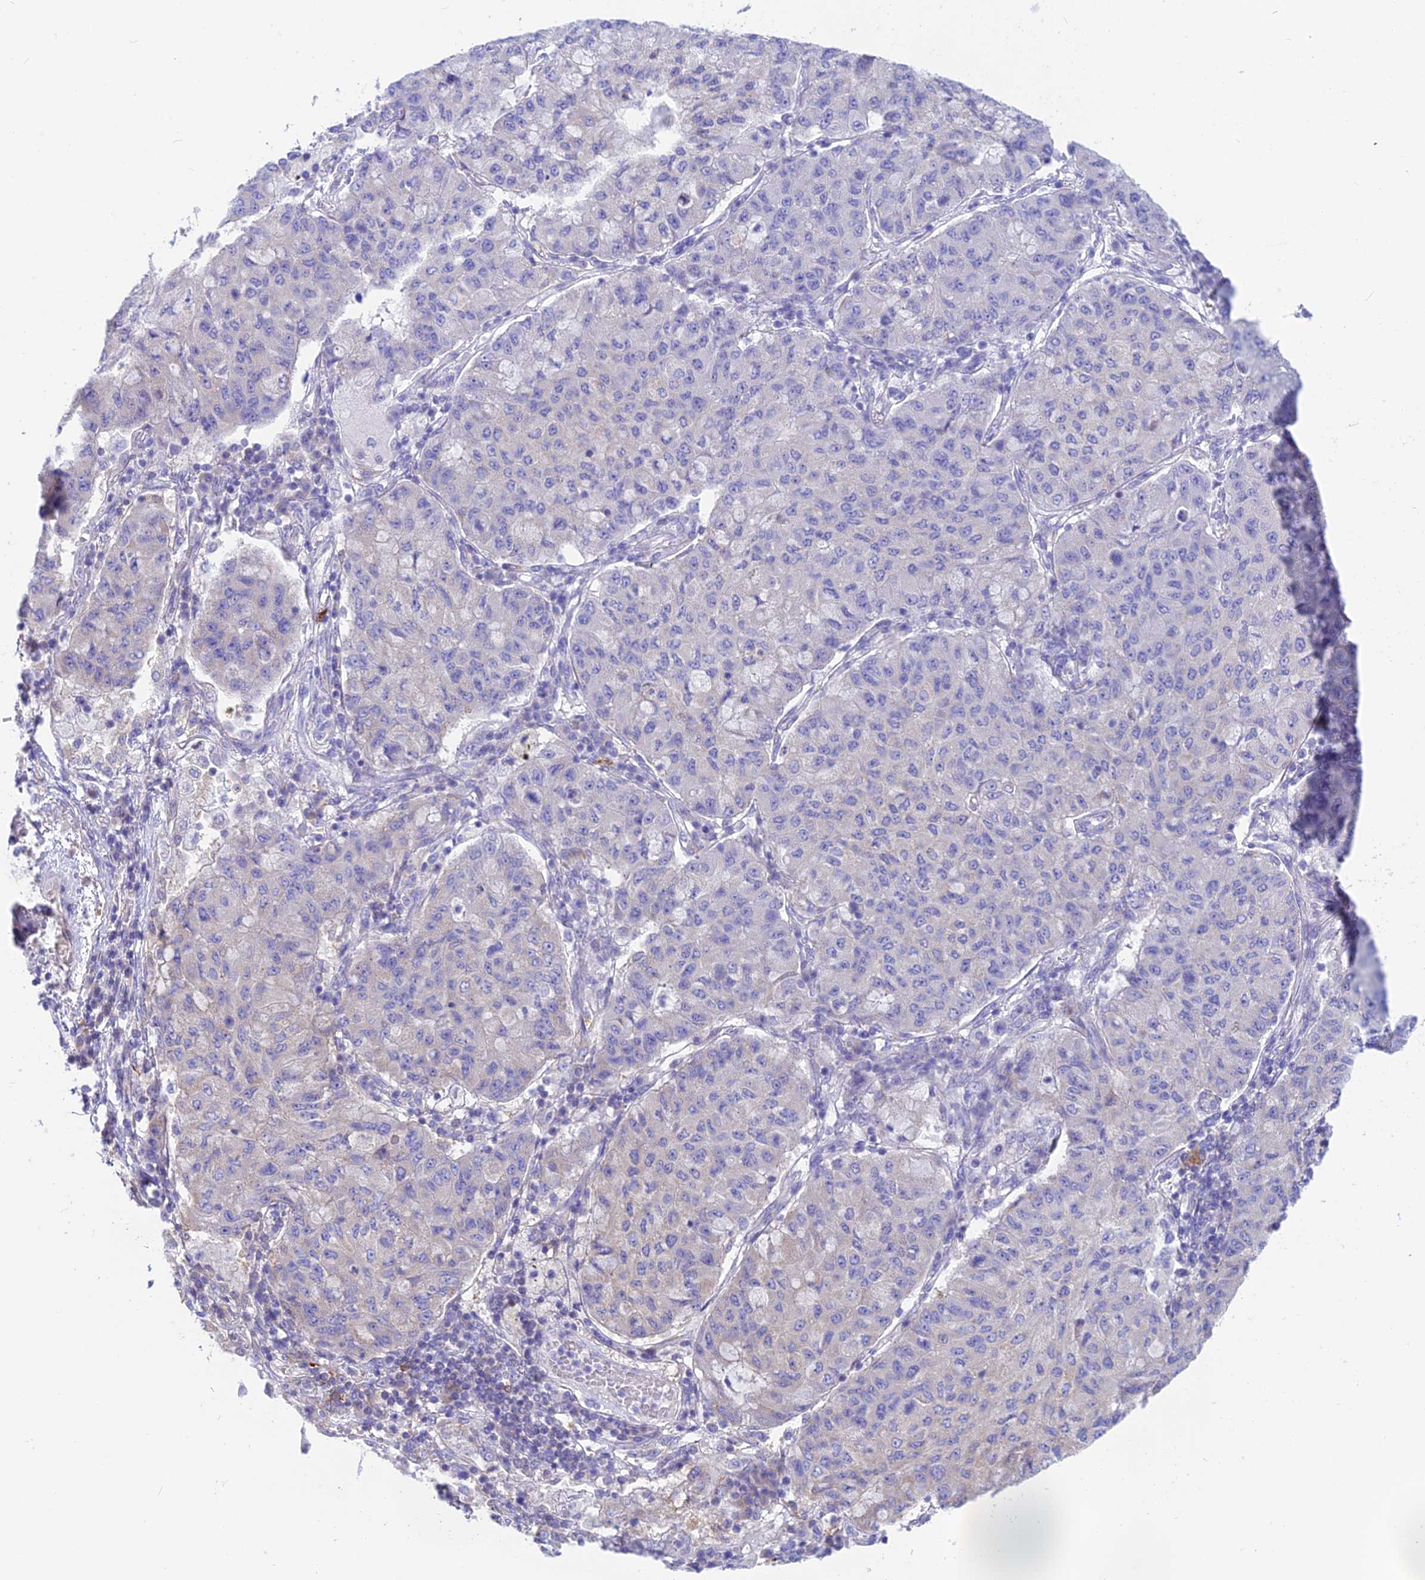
{"staining": {"intensity": "negative", "quantity": "none", "location": "none"}, "tissue": "lung cancer", "cell_type": "Tumor cells", "image_type": "cancer", "snomed": [{"axis": "morphology", "description": "Squamous cell carcinoma, NOS"}, {"axis": "topography", "description": "Lung"}], "caption": "Lung squamous cell carcinoma was stained to show a protein in brown. There is no significant expression in tumor cells.", "gene": "LZTFL1", "patient": {"sex": "male", "age": 74}}